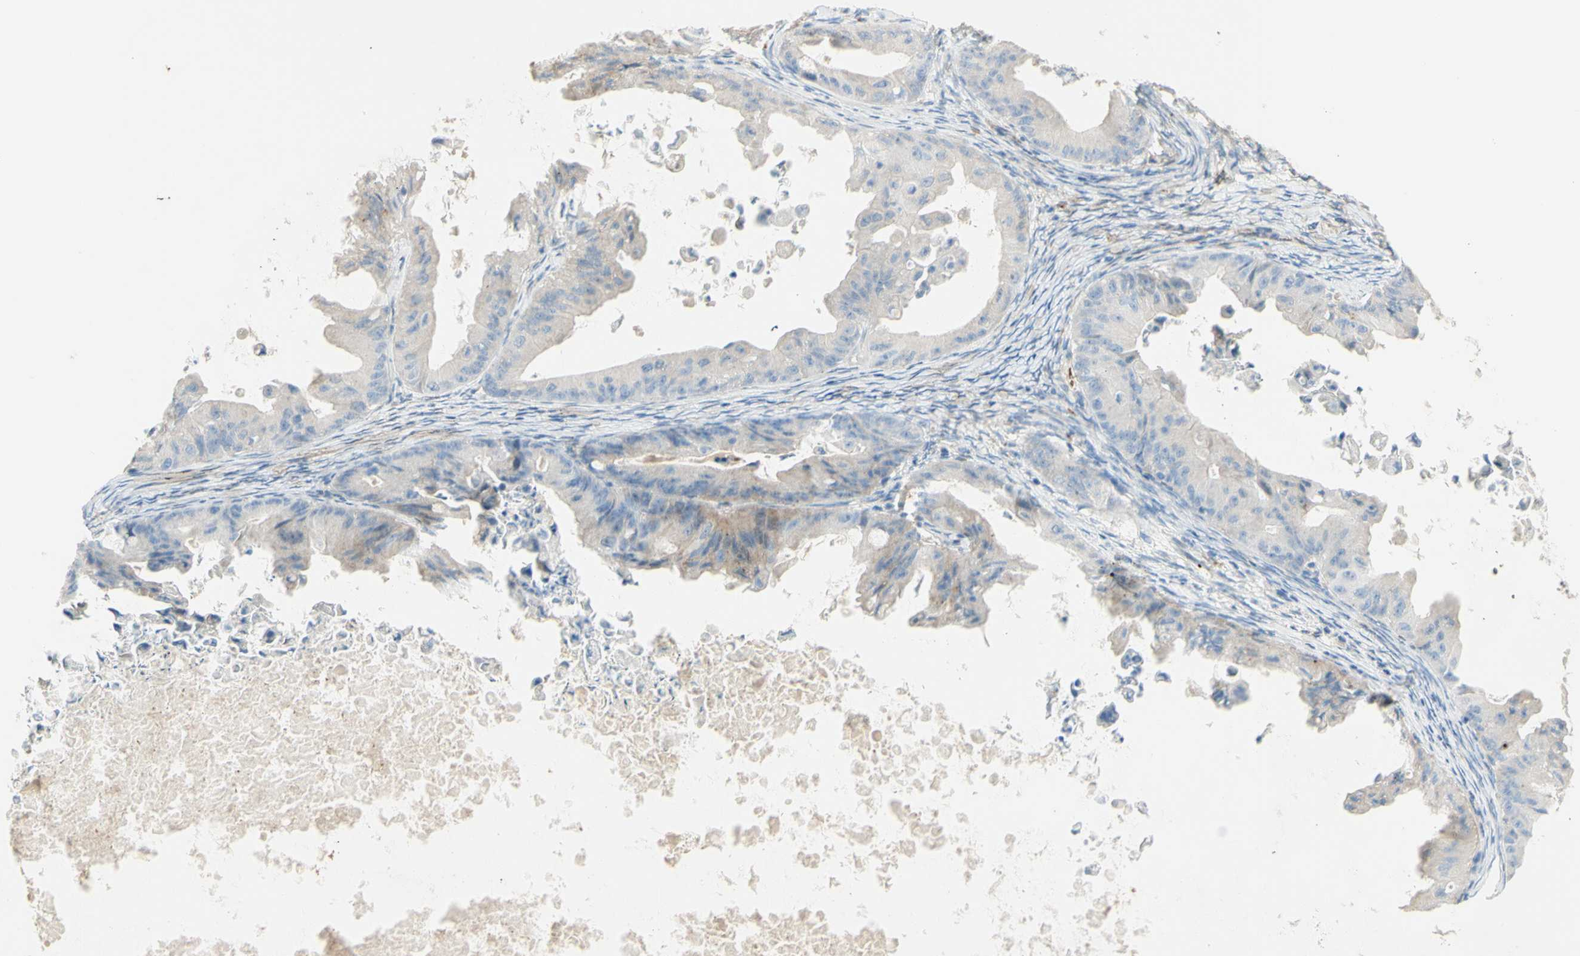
{"staining": {"intensity": "weak", "quantity": ">75%", "location": "cytoplasmic/membranous"}, "tissue": "ovarian cancer", "cell_type": "Tumor cells", "image_type": "cancer", "snomed": [{"axis": "morphology", "description": "Cystadenocarcinoma, mucinous, NOS"}, {"axis": "topography", "description": "Ovary"}], "caption": "Mucinous cystadenocarcinoma (ovarian) was stained to show a protein in brown. There is low levels of weak cytoplasmic/membranous expression in approximately >75% of tumor cells. The staining was performed using DAB (3,3'-diaminobenzidine) to visualize the protein expression in brown, while the nuclei were stained in blue with hematoxylin (Magnification: 20x).", "gene": "GAN", "patient": {"sex": "female", "age": 37}}